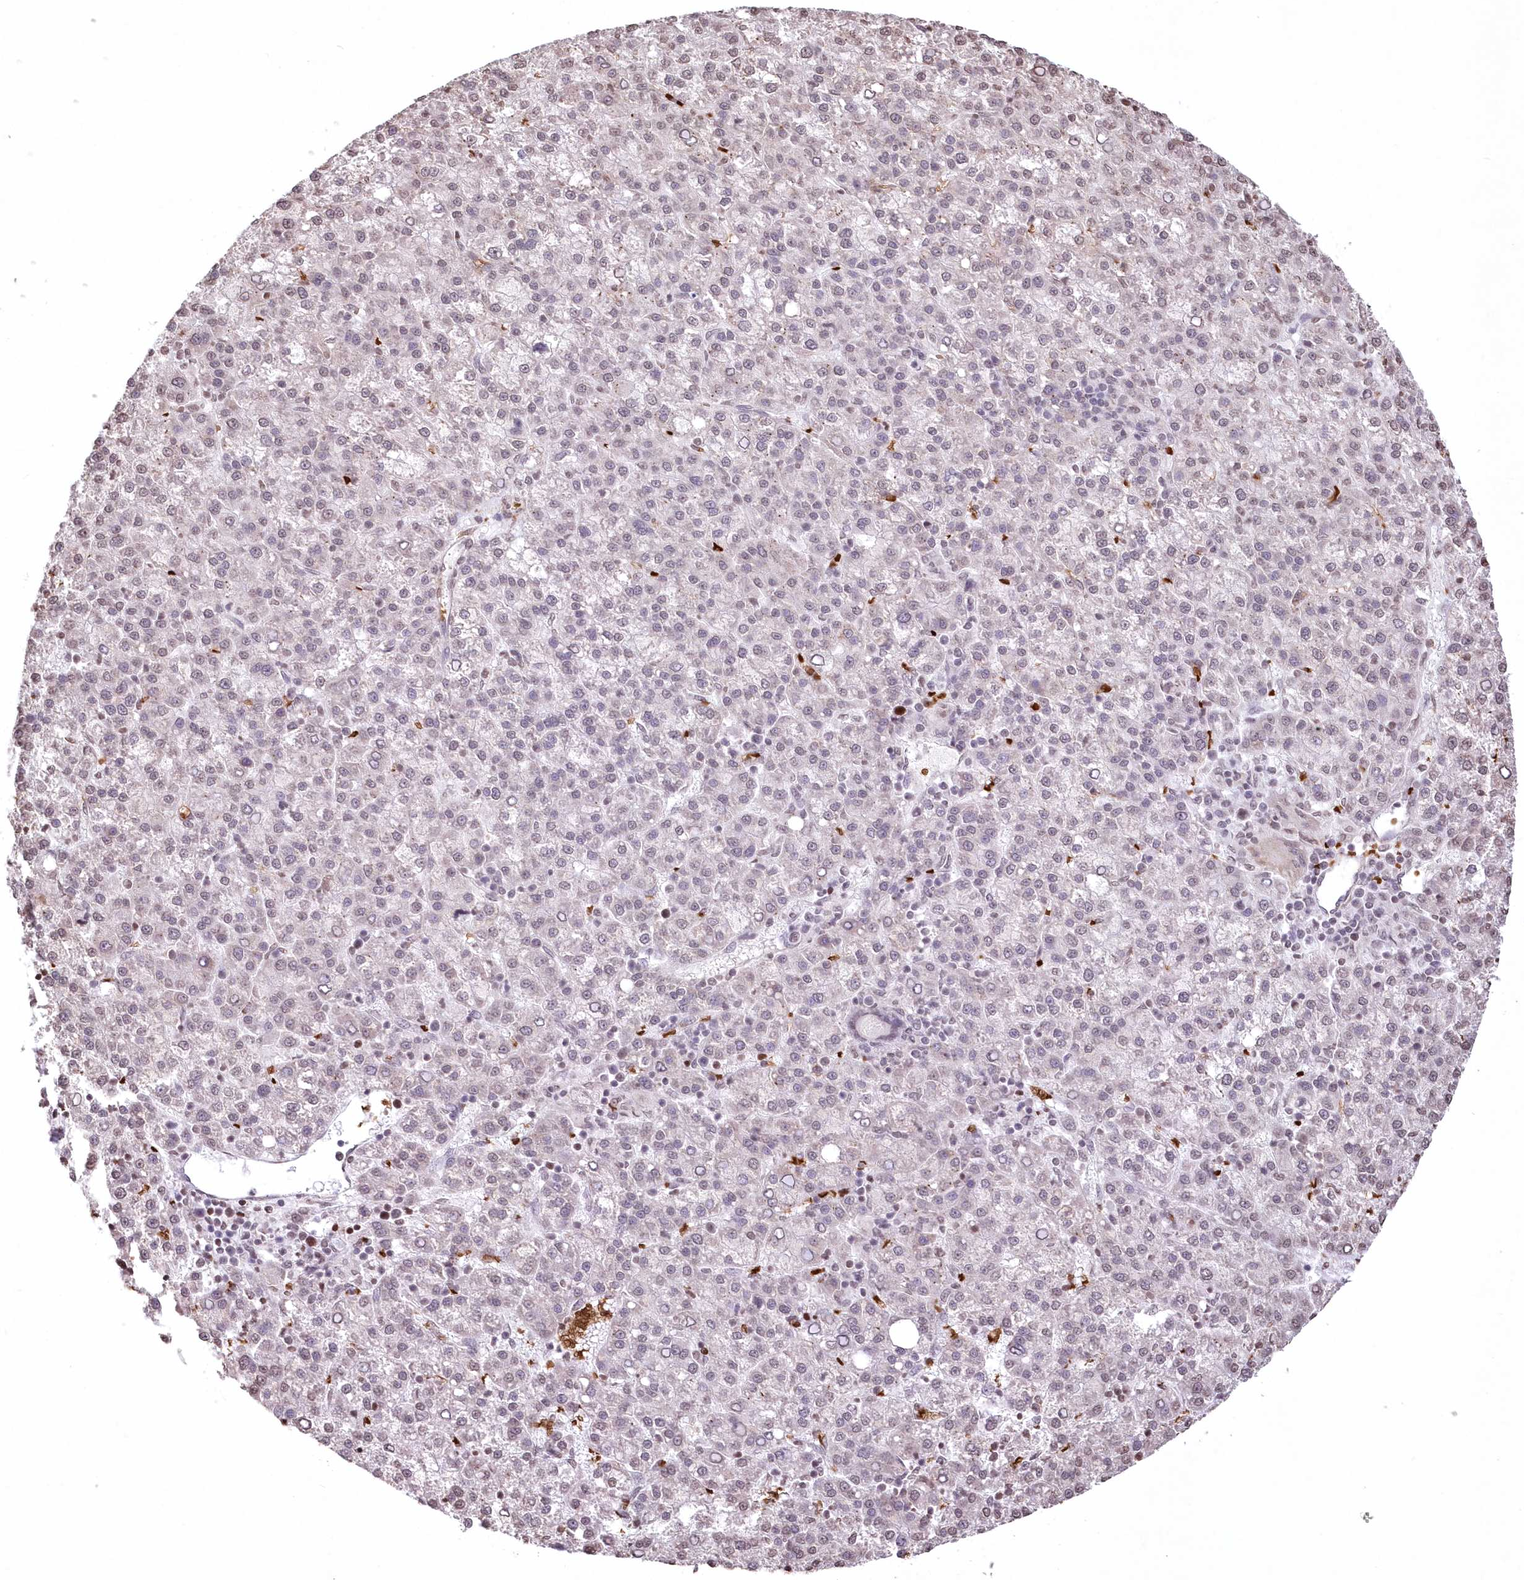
{"staining": {"intensity": "negative", "quantity": "none", "location": "none"}, "tissue": "liver cancer", "cell_type": "Tumor cells", "image_type": "cancer", "snomed": [{"axis": "morphology", "description": "Carcinoma, Hepatocellular, NOS"}, {"axis": "topography", "description": "Liver"}], "caption": "Immunohistochemistry (IHC) photomicrograph of neoplastic tissue: human liver hepatocellular carcinoma stained with DAB (3,3'-diaminobenzidine) shows no significant protein staining in tumor cells.", "gene": "RBM27", "patient": {"sex": "female", "age": 58}}